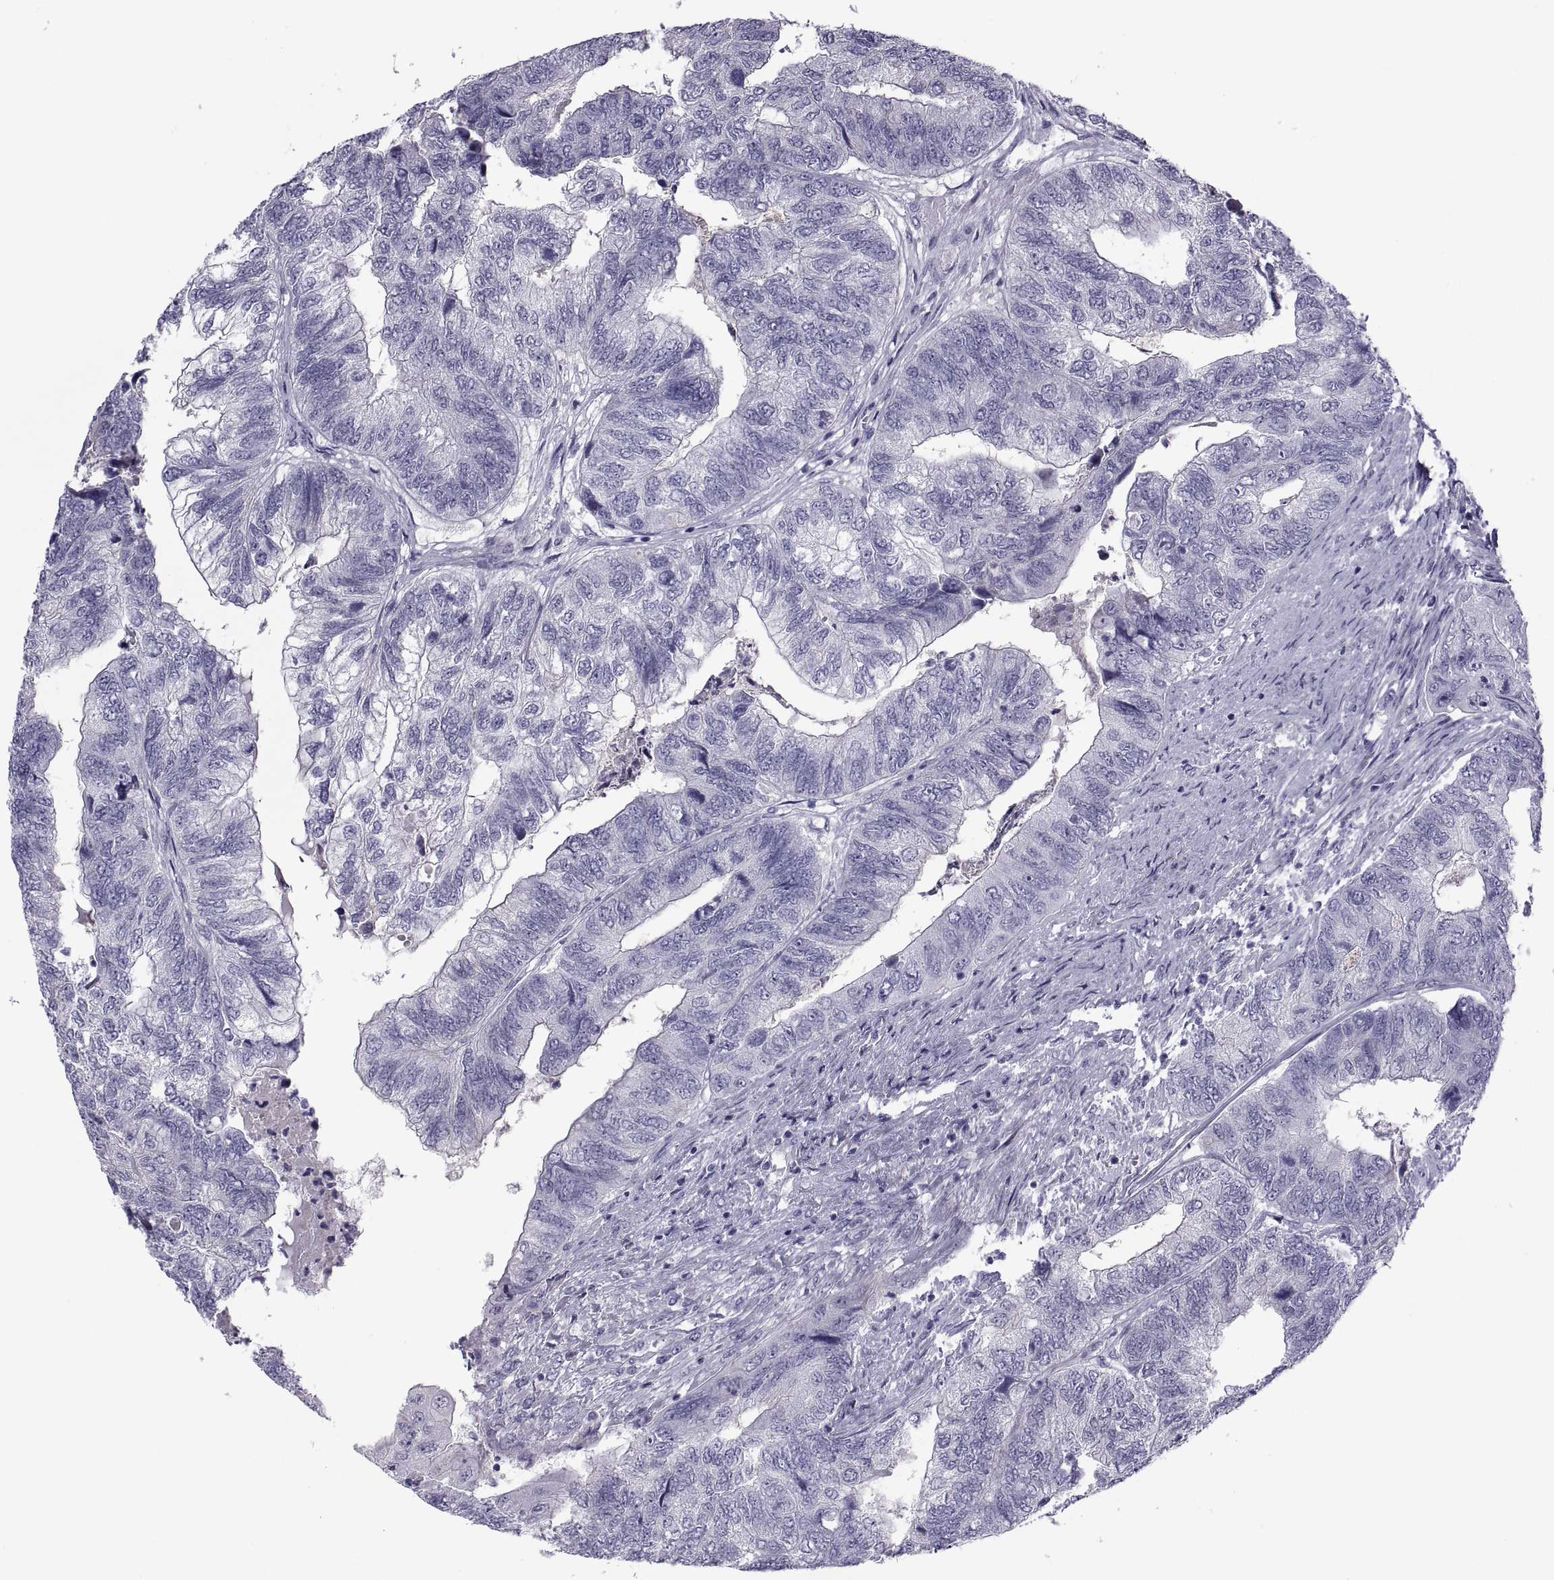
{"staining": {"intensity": "negative", "quantity": "none", "location": "none"}, "tissue": "colorectal cancer", "cell_type": "Tumor cells", "image_type": "cancer", "snomed": [{"axis": "morphology", "description": "Adenocarcinoma, NOS"}, {"axis": "topography", "description": "Colon"}], "caption": "Immunohistochemical staining of colorectal cancer (adenocarcinoma) reveals no significant staining in tumor cells.", "gene": "TMEM158", "patient": {"sex": "female", "age": 67}}